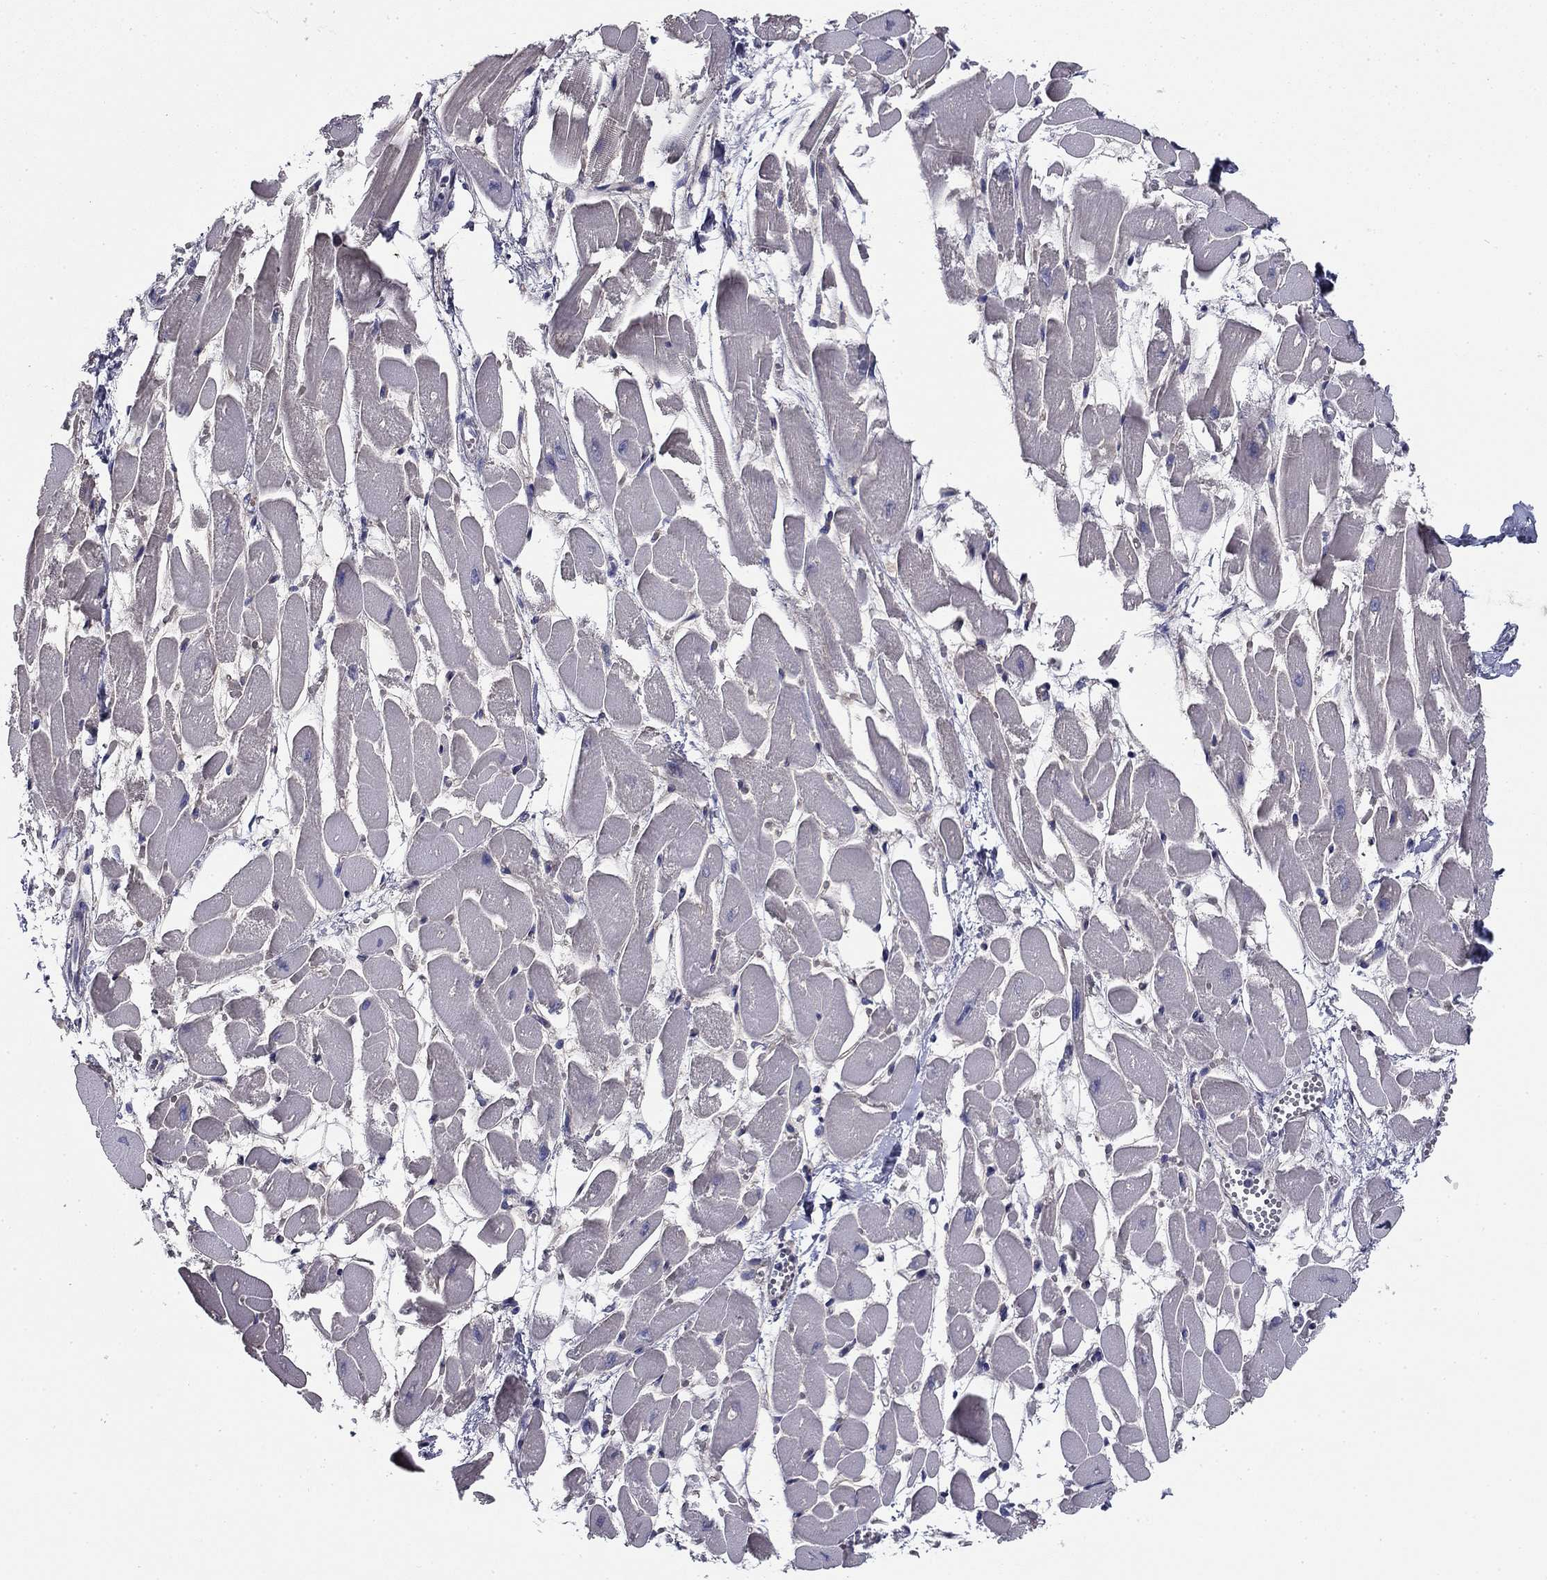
{"staining": {"intensity": "negative", "quantity": "none", "location": "none"}, "tissue": "heart muscle", "cell_type": "Cardiomyocytes", "image_type": "normal", "snomed": [{"axis": "morphology", "description": "Normal tissue, NOS"}, {"axis": "topography", "description": "Heart"}], "caption": "IHC micrograph of benign human heart muscle stained for a protein (brown), which exhibits no positivity in cardiomyocytes.", "gene": "CPLX4", "patient": {"sex": "female", "age": 52}}